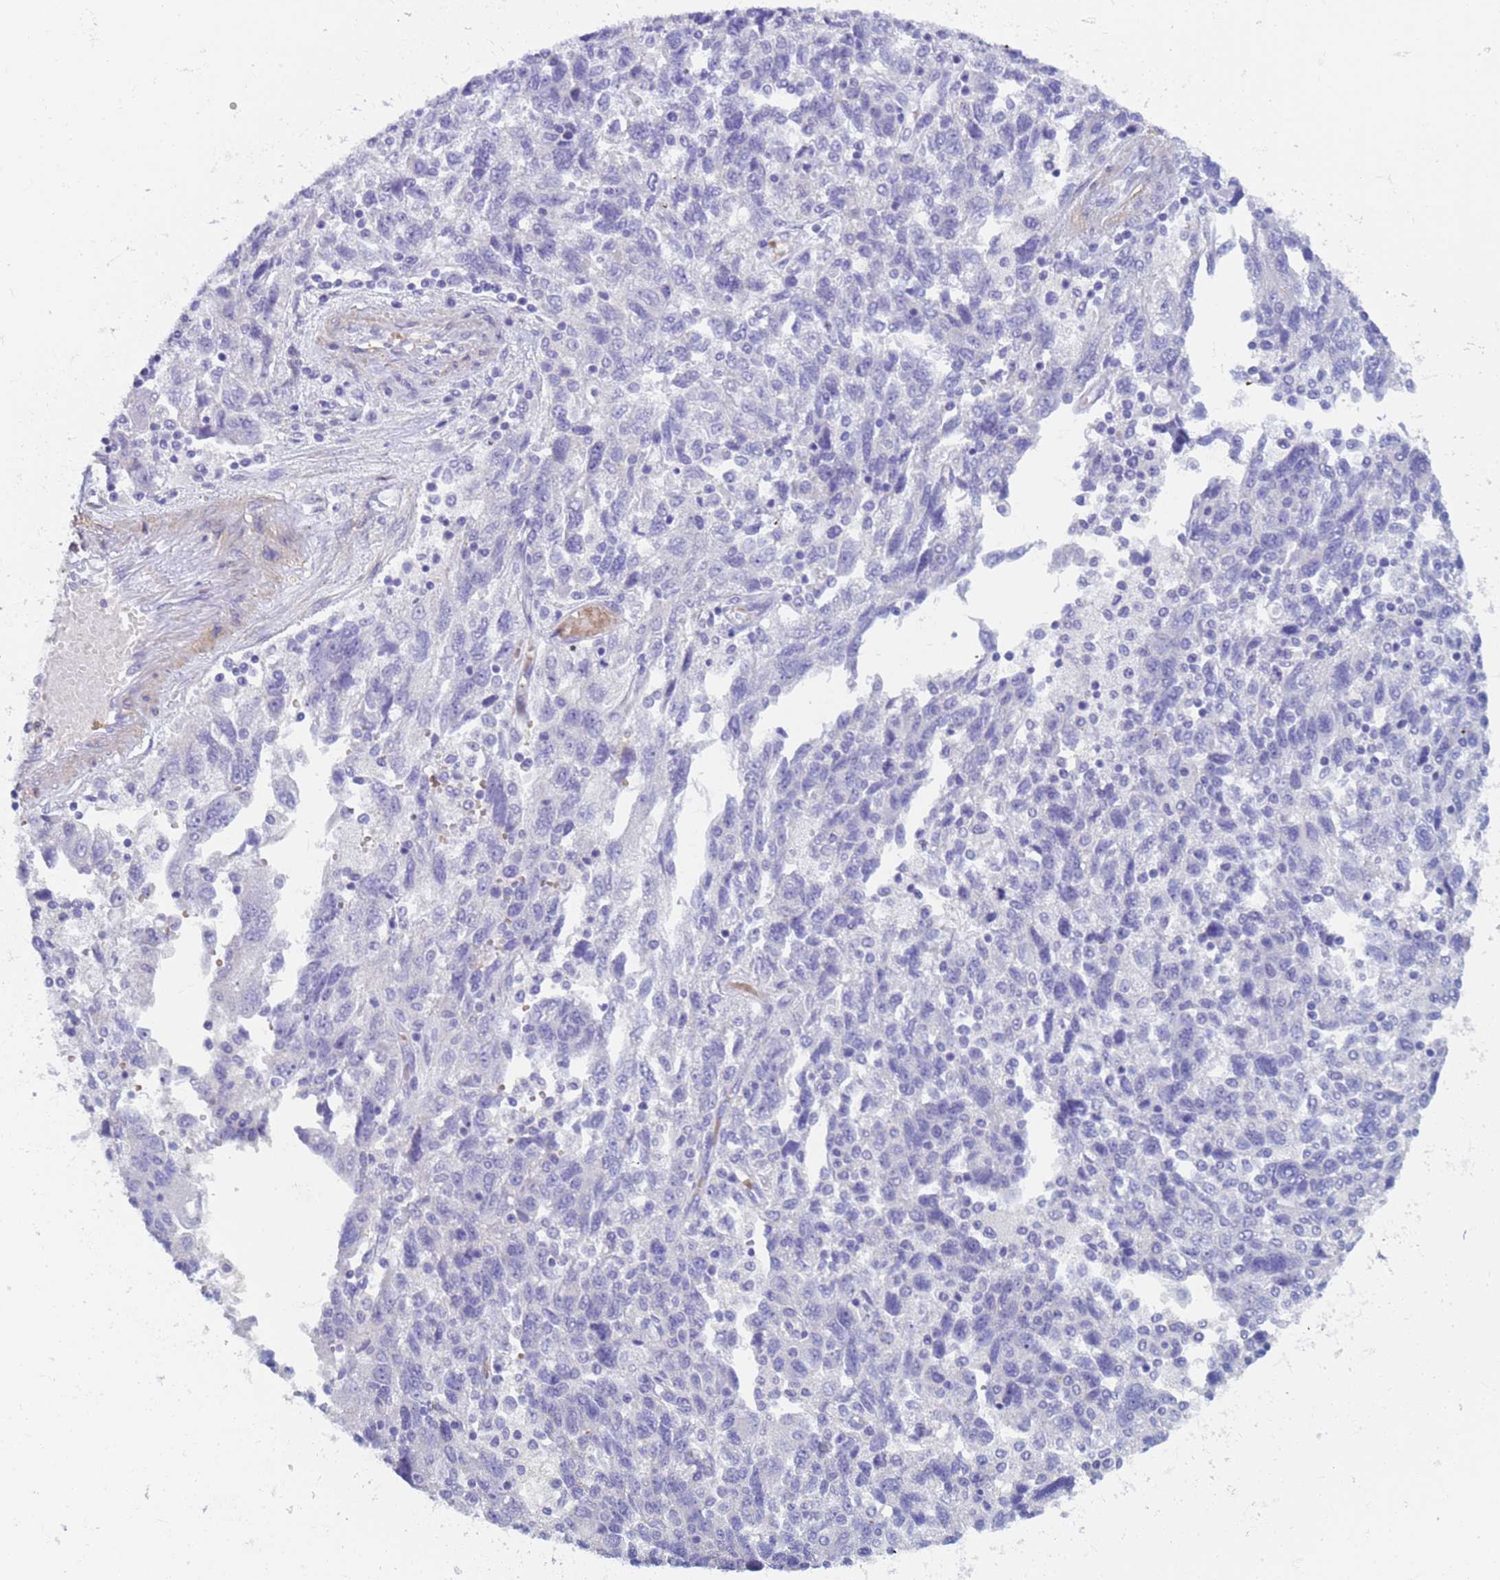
{"staining": {"intensity": "negative", "quantity": "none", "location": "none"}, "tissue": "ovarian cancer", "cell_type": "Tumor cells", "image_type": "cancer", "snomed": [{"axis": "morphology", "description": "Carcinoma, NOS"}, {"axis": "morphology", "description": "Cystadenocarcinoma, serous, NOS"}, {"axis": "topography", "description": "Ovary"}], "caption": "Tumor cells are negative for brown protein staining in ovarian cancer (carcinoma).", "gene": "KBTBD3", "patient": {"sex": "female", "age": 69}}